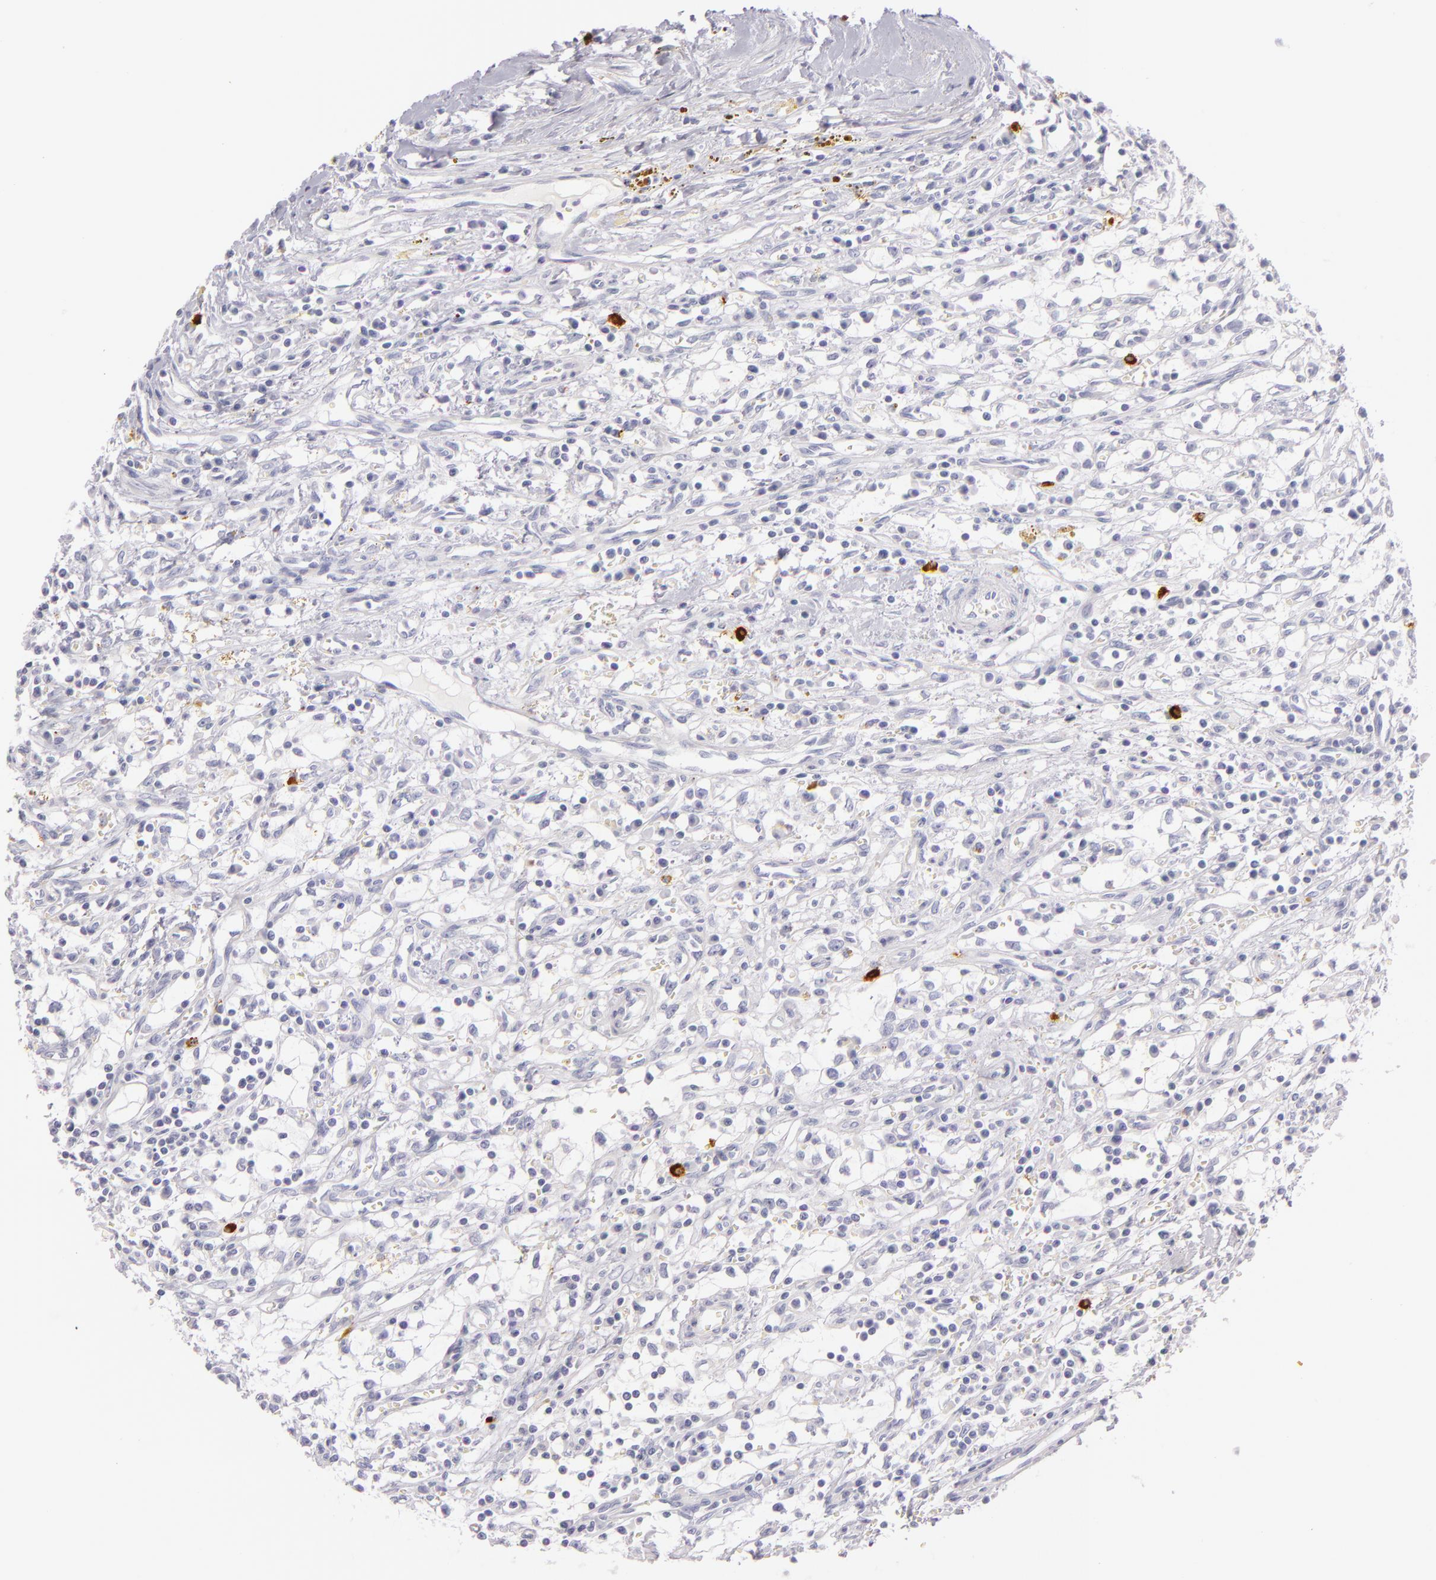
{"staining": {"intensity": "negative", "quantity": "none", "location": "none"}, "tissue": "renal cancer", "cell_type": "Tumor cells", "image_type": "cancer", "snomed": [{"axis": "morphology", "description": "Adenocarcinoma, NOS"}, {"axis": "topography", "description": "Kidney"}], "caption": "Micrograph shows no protein positivity in tumor cells of renal cancer (adenocarcinoma) tissue.", "gene": "TPSD1", "patient": {"sex": "male", "age": 82}}